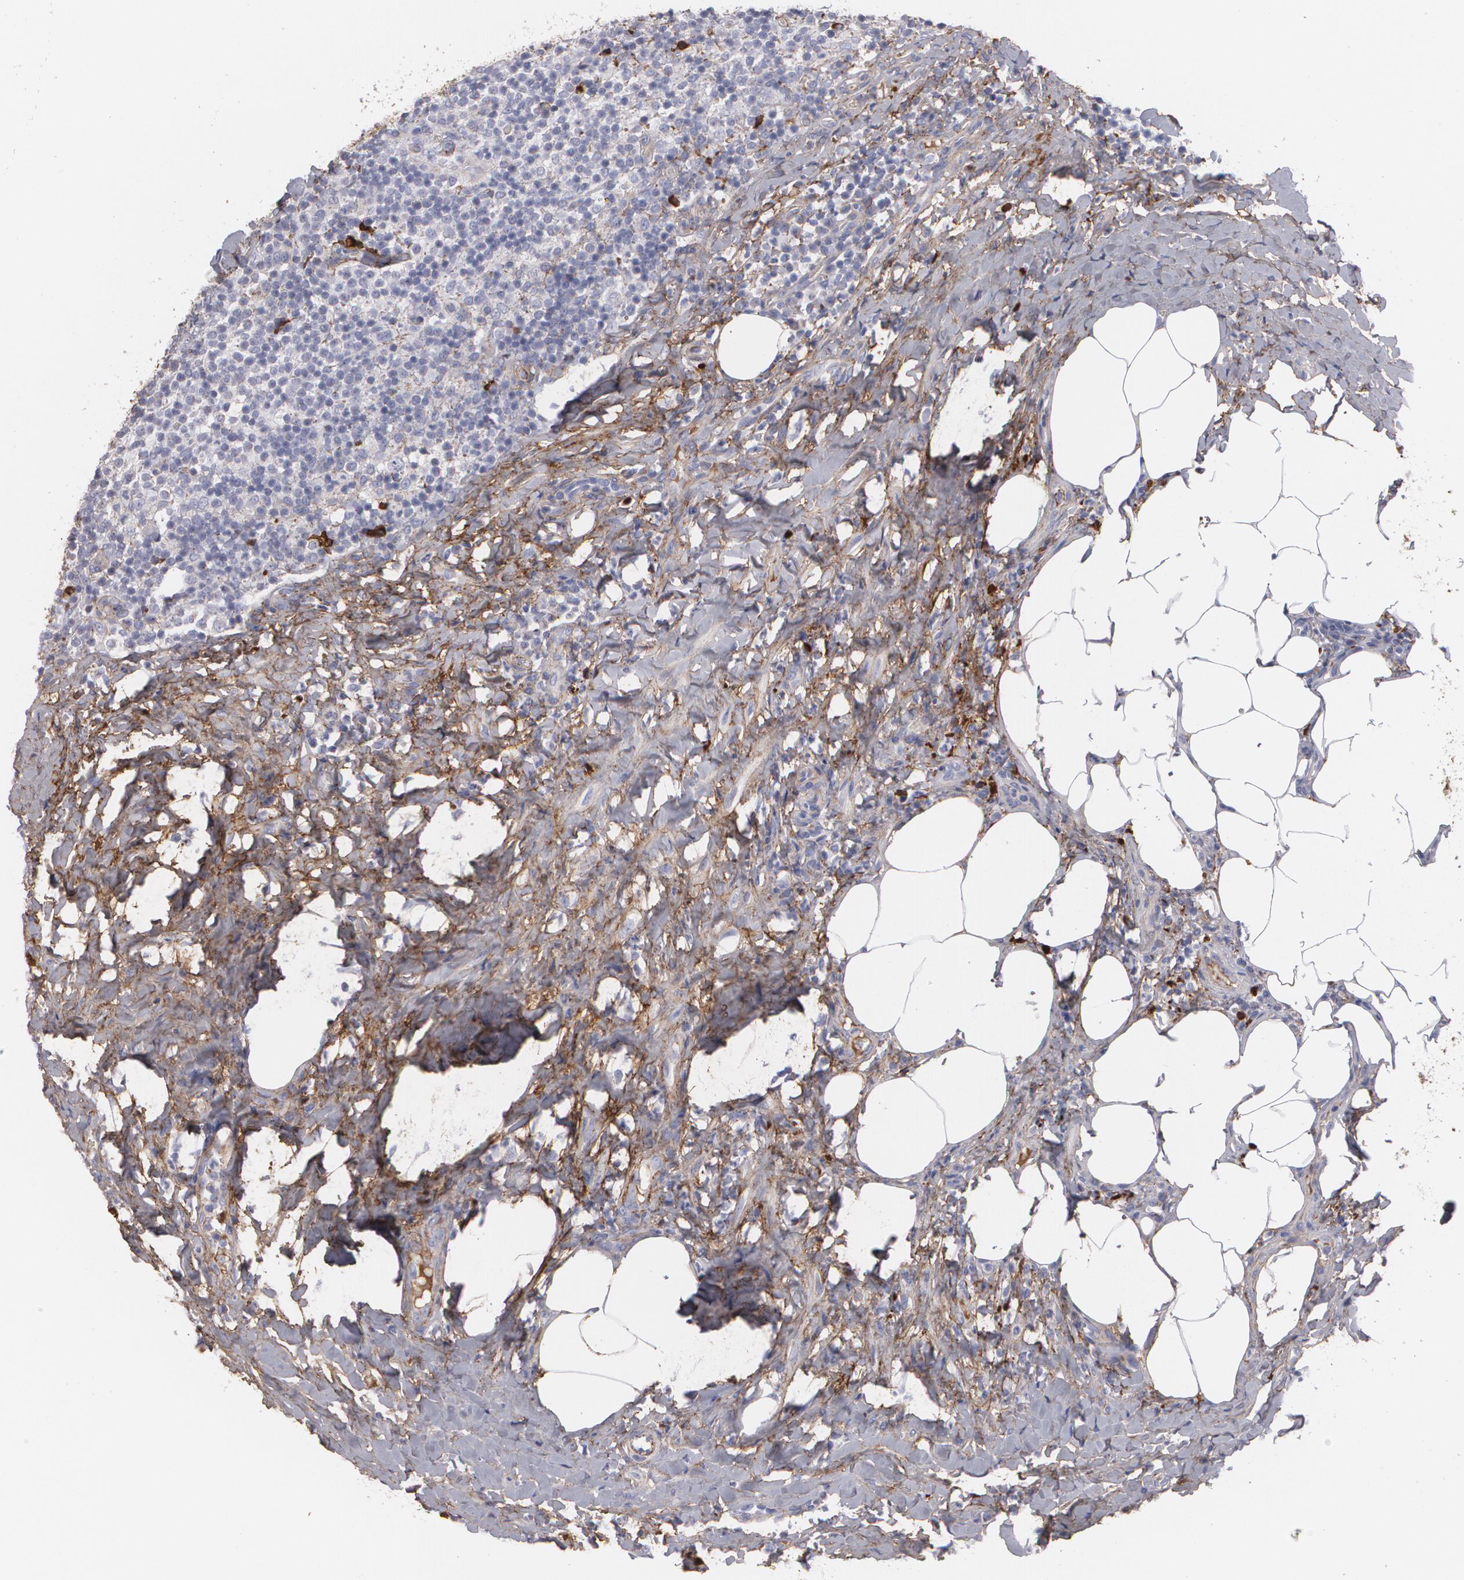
{"staining": {"intensity": "negative", "quantity": "none", "location": "none"}, "tissue": "lymph node", "cell_type": "Germinal center cells", "image_type": "normal", "snomed": [{"axis": "morphology", "description": "Normal tissue, NOS"}, {"axis": "morphology", "description": "Inflammation, NOS"}, {"axis": "topography", "description": "Lymph node"}], "caption": "The IHC image has no significant staining in germinal center cells of lymph node. (Immunohistochemistry (ihc), brightfield microscopy, high magnification).", "gene": "FBLN1", "patient": {"sex": "male", "age": 46}}